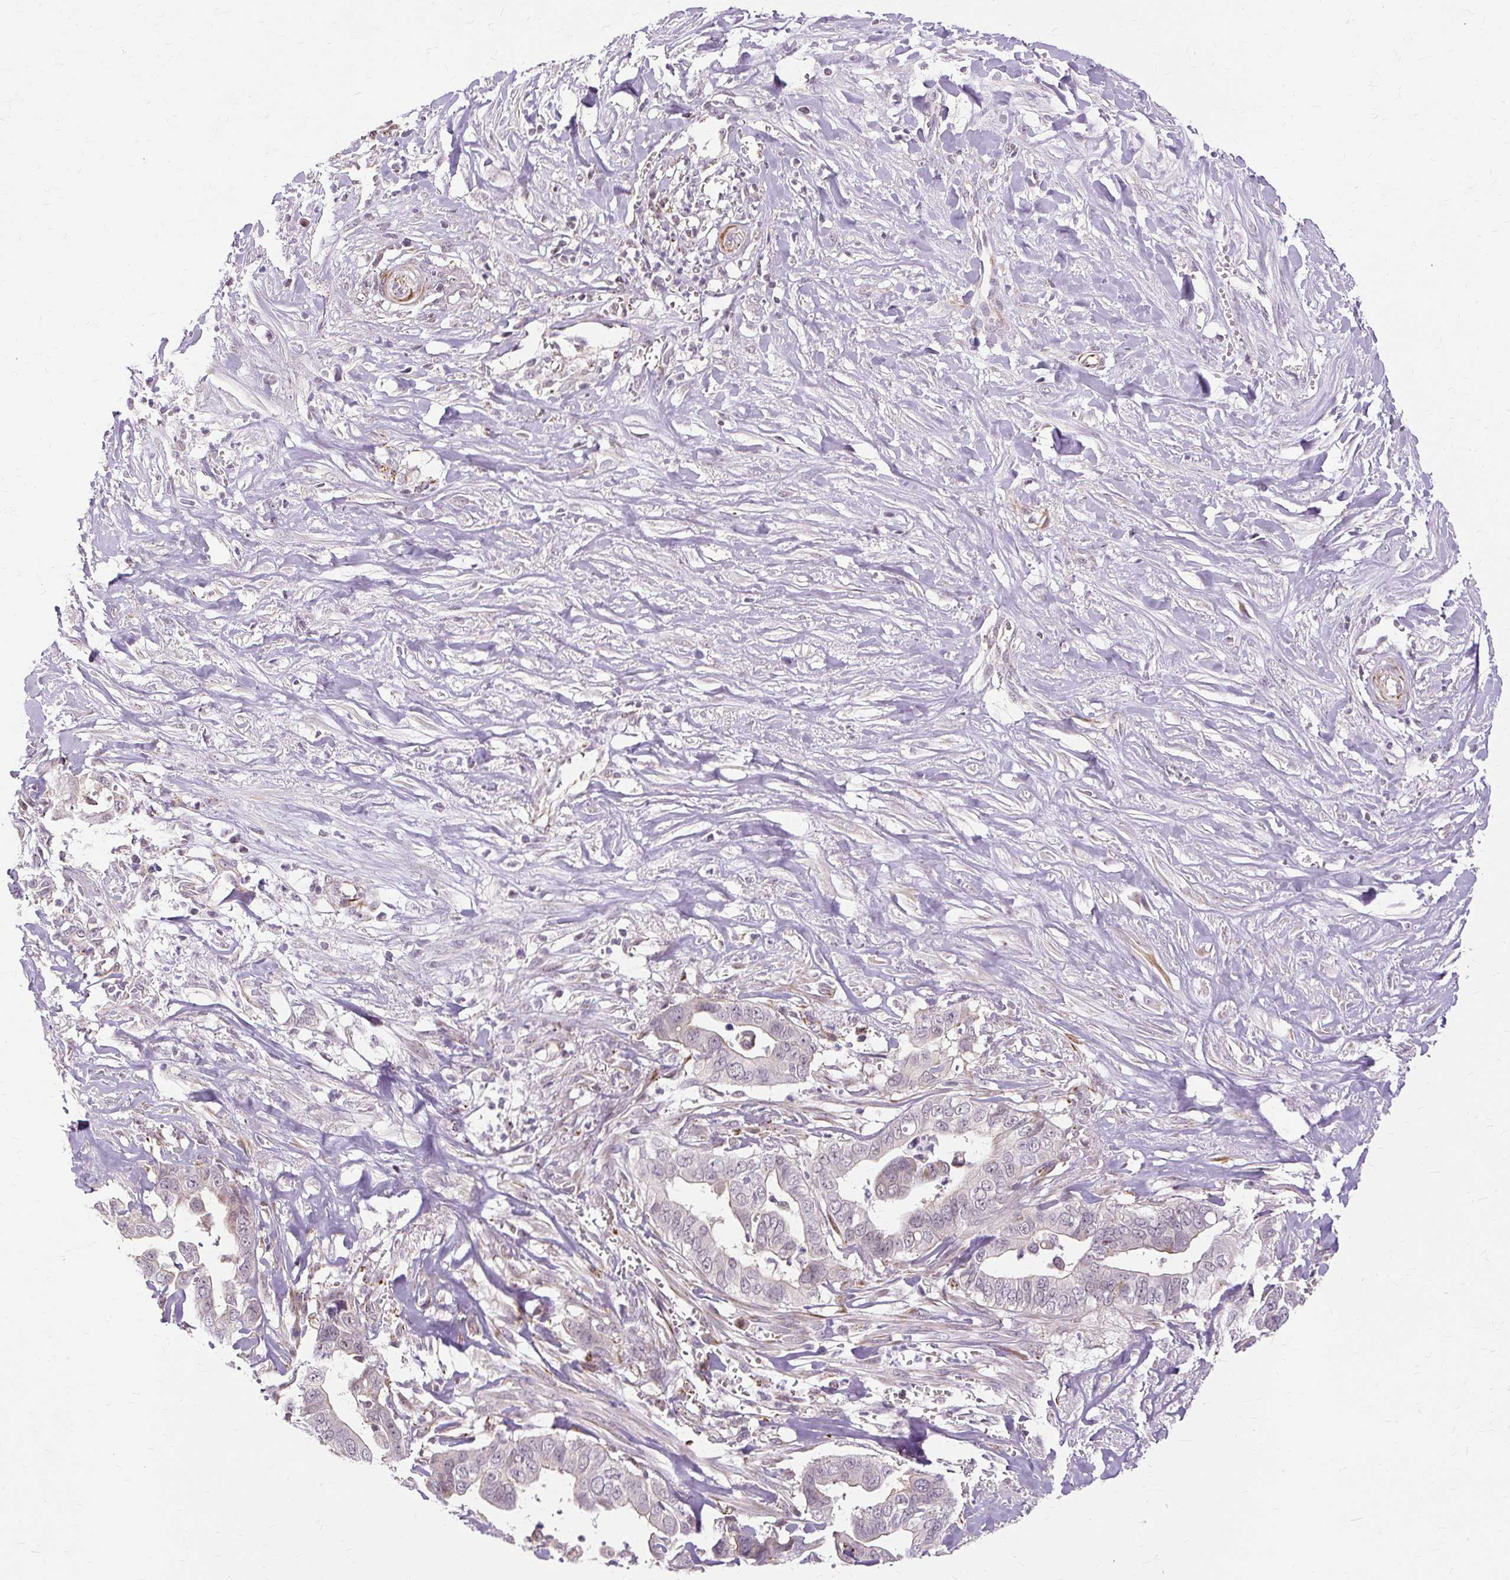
{"staining": {"intensity": "negative", "quantity": "none", "location": "none"}, "tissue": "liver cancer", "cell_type": "Tumor cells", "image_type": "cancer", "snomed": [{"axis": "morphology", "description": "Cholangiocarcinoma"}, {"axis": "topography", "description": "Liver"}], "caption": "This is an IHC micrograph of human liver cancer. There is no expression in tumor cells.", "gene": "MMACHC", "patient": {"sex": "female", "age": 79}}